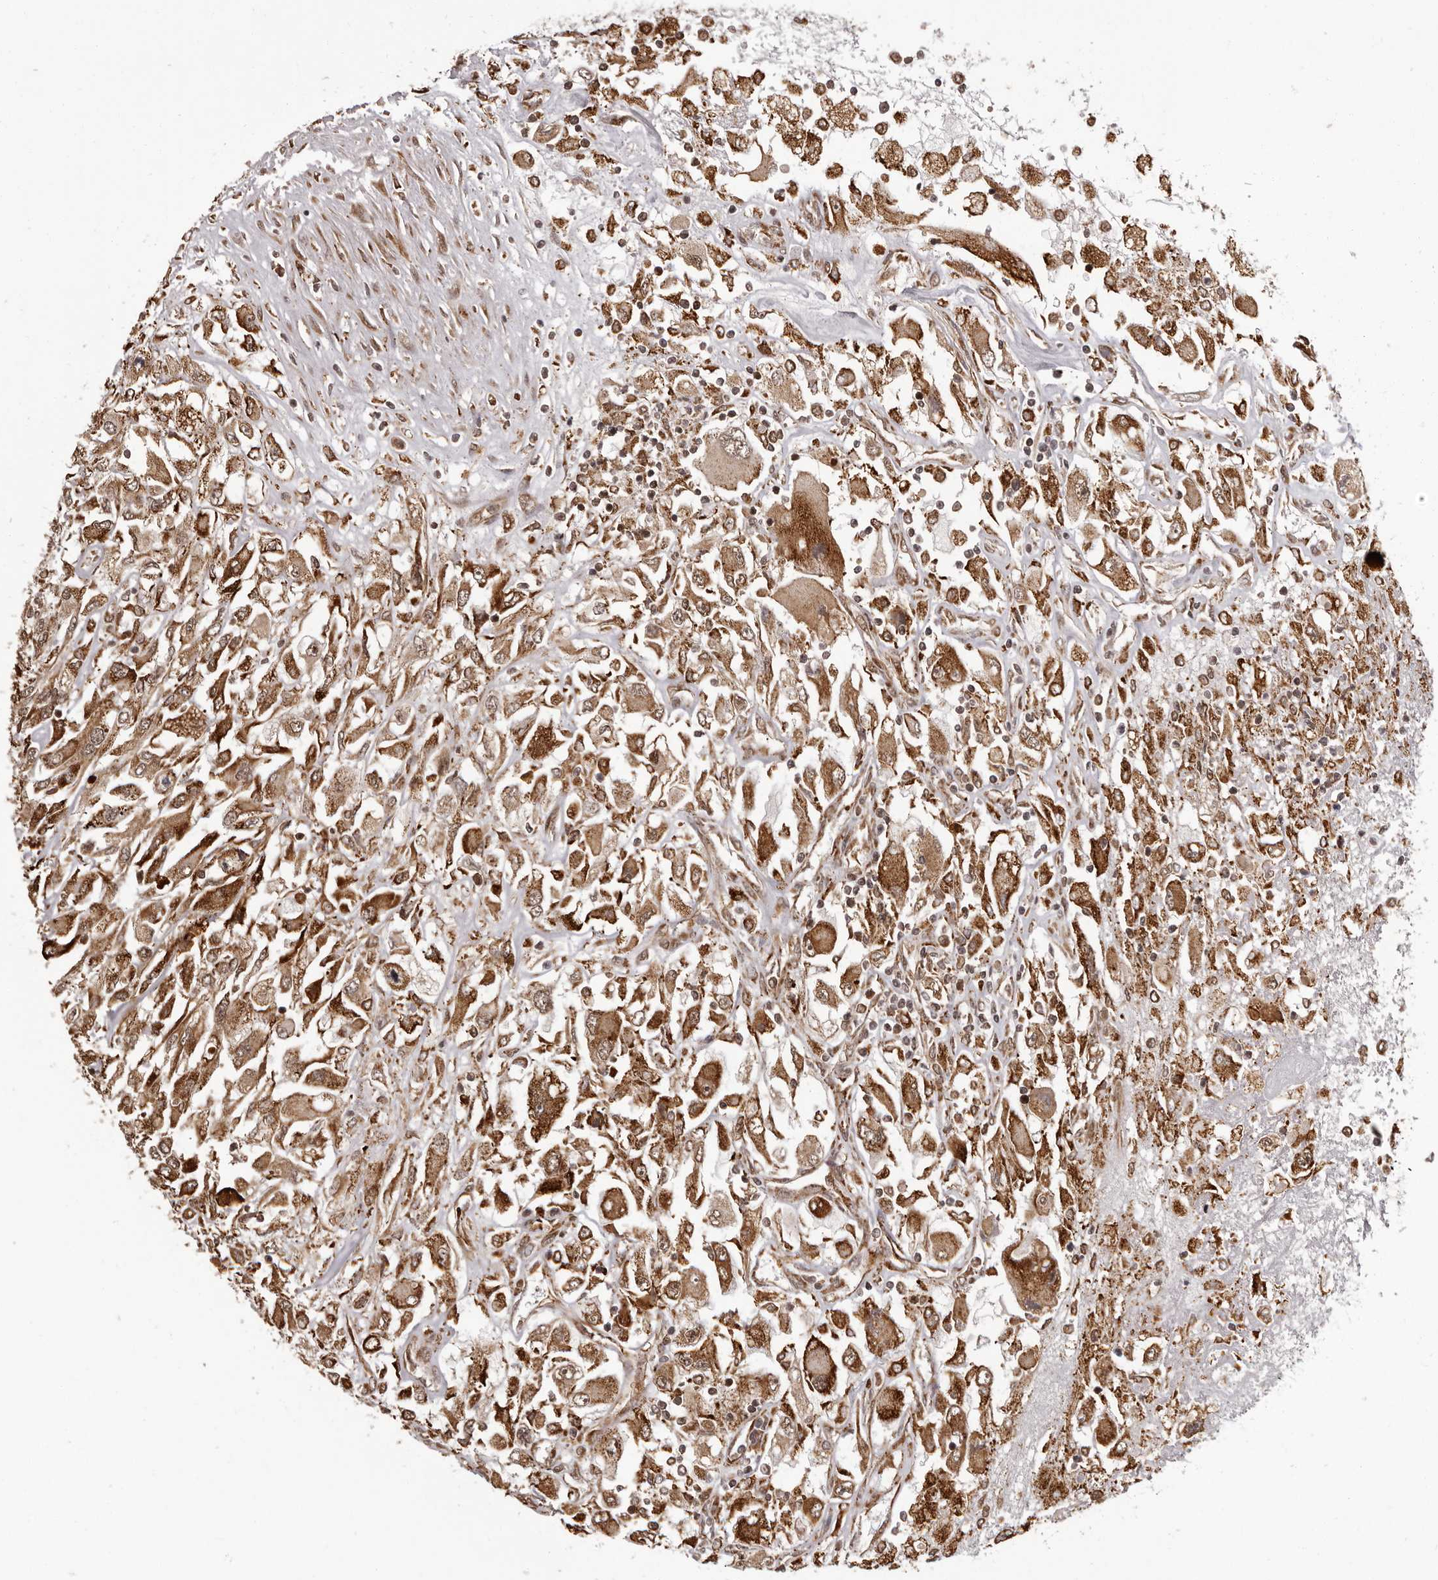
{"staining": {"intensity": "moderate", "quantity": ">75%", "location": "cytoplasmic/membranous"}, "tissue": "renal cancer", "cell_type": "Tumor cells", "image_type": "cancer", "snomed": [{"axis": "morphology", "description": "Adenocarcinoma, NOS"}, {"axis": "topography", "description": "Kidney"}], "caption": "Renal adenocarcinoma stained with immunohistochemistry reveals moderate cytoplasmic/membranous positivity in approximately >75% of tumor cells. The staining was performed using DAB to visualize the protein expression in brown, while the nuclei were stained in blue with hematoxylin (Magnification: 20x).", "gene": "IL32", "patient": {"sex": "female", "age": 52}}